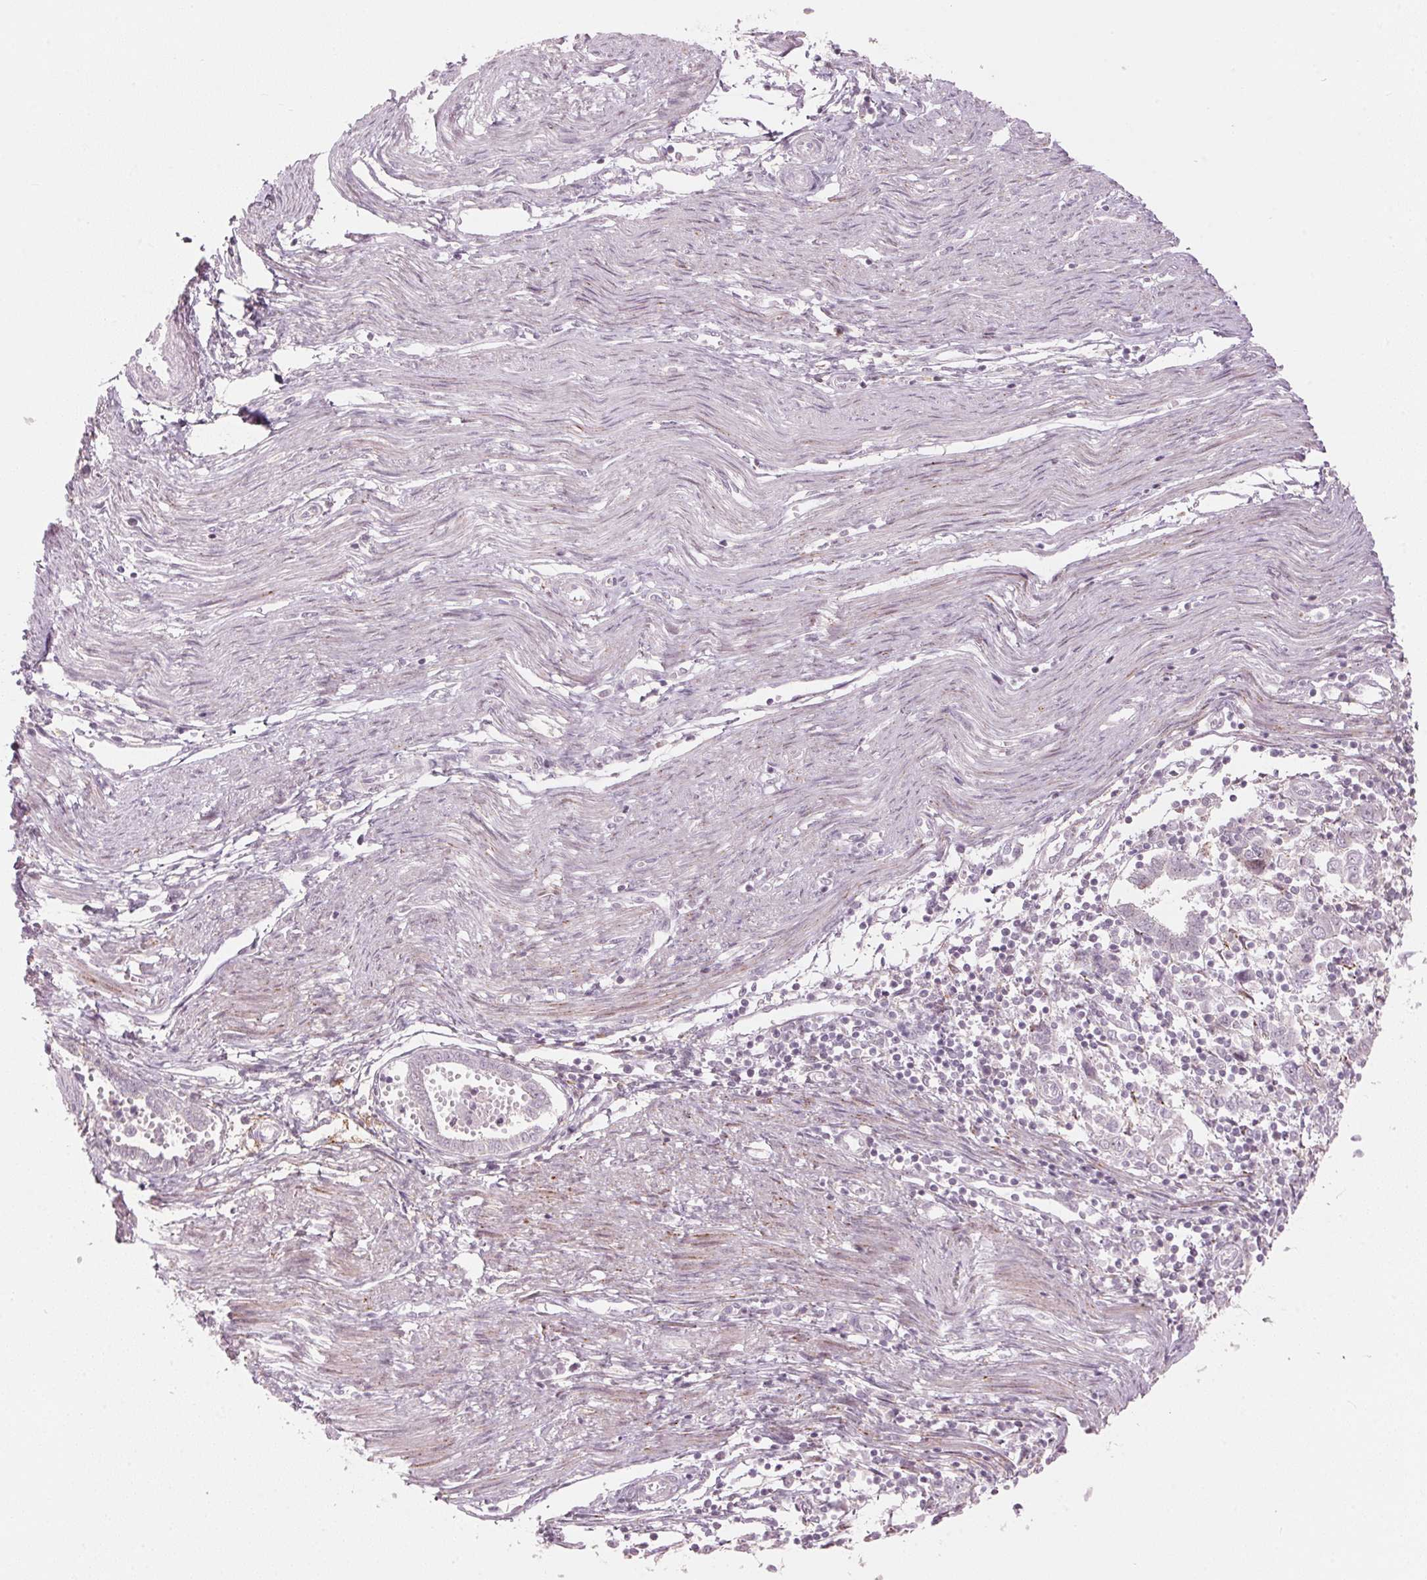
{"staining": {"intensity": "negative", "quantity": "none", "location": "none"}, "tissue": "endometrial cancer", "cell_type": "Tumor cells", "image_type": "cancer", "snomed": [{"axis": "morphology", "description": "Adenocarcinoma, NOS"}, {"axis": "topography", "description": "Endometrium"}], "caption": "This is an immunohistochemistry (IHC) photomicrograph of endometrial cancer (adenocarcinoma). There is no staining in tumor cells.", "gene": "TMED6", "patient": {"sex": "female", "age": 43}}